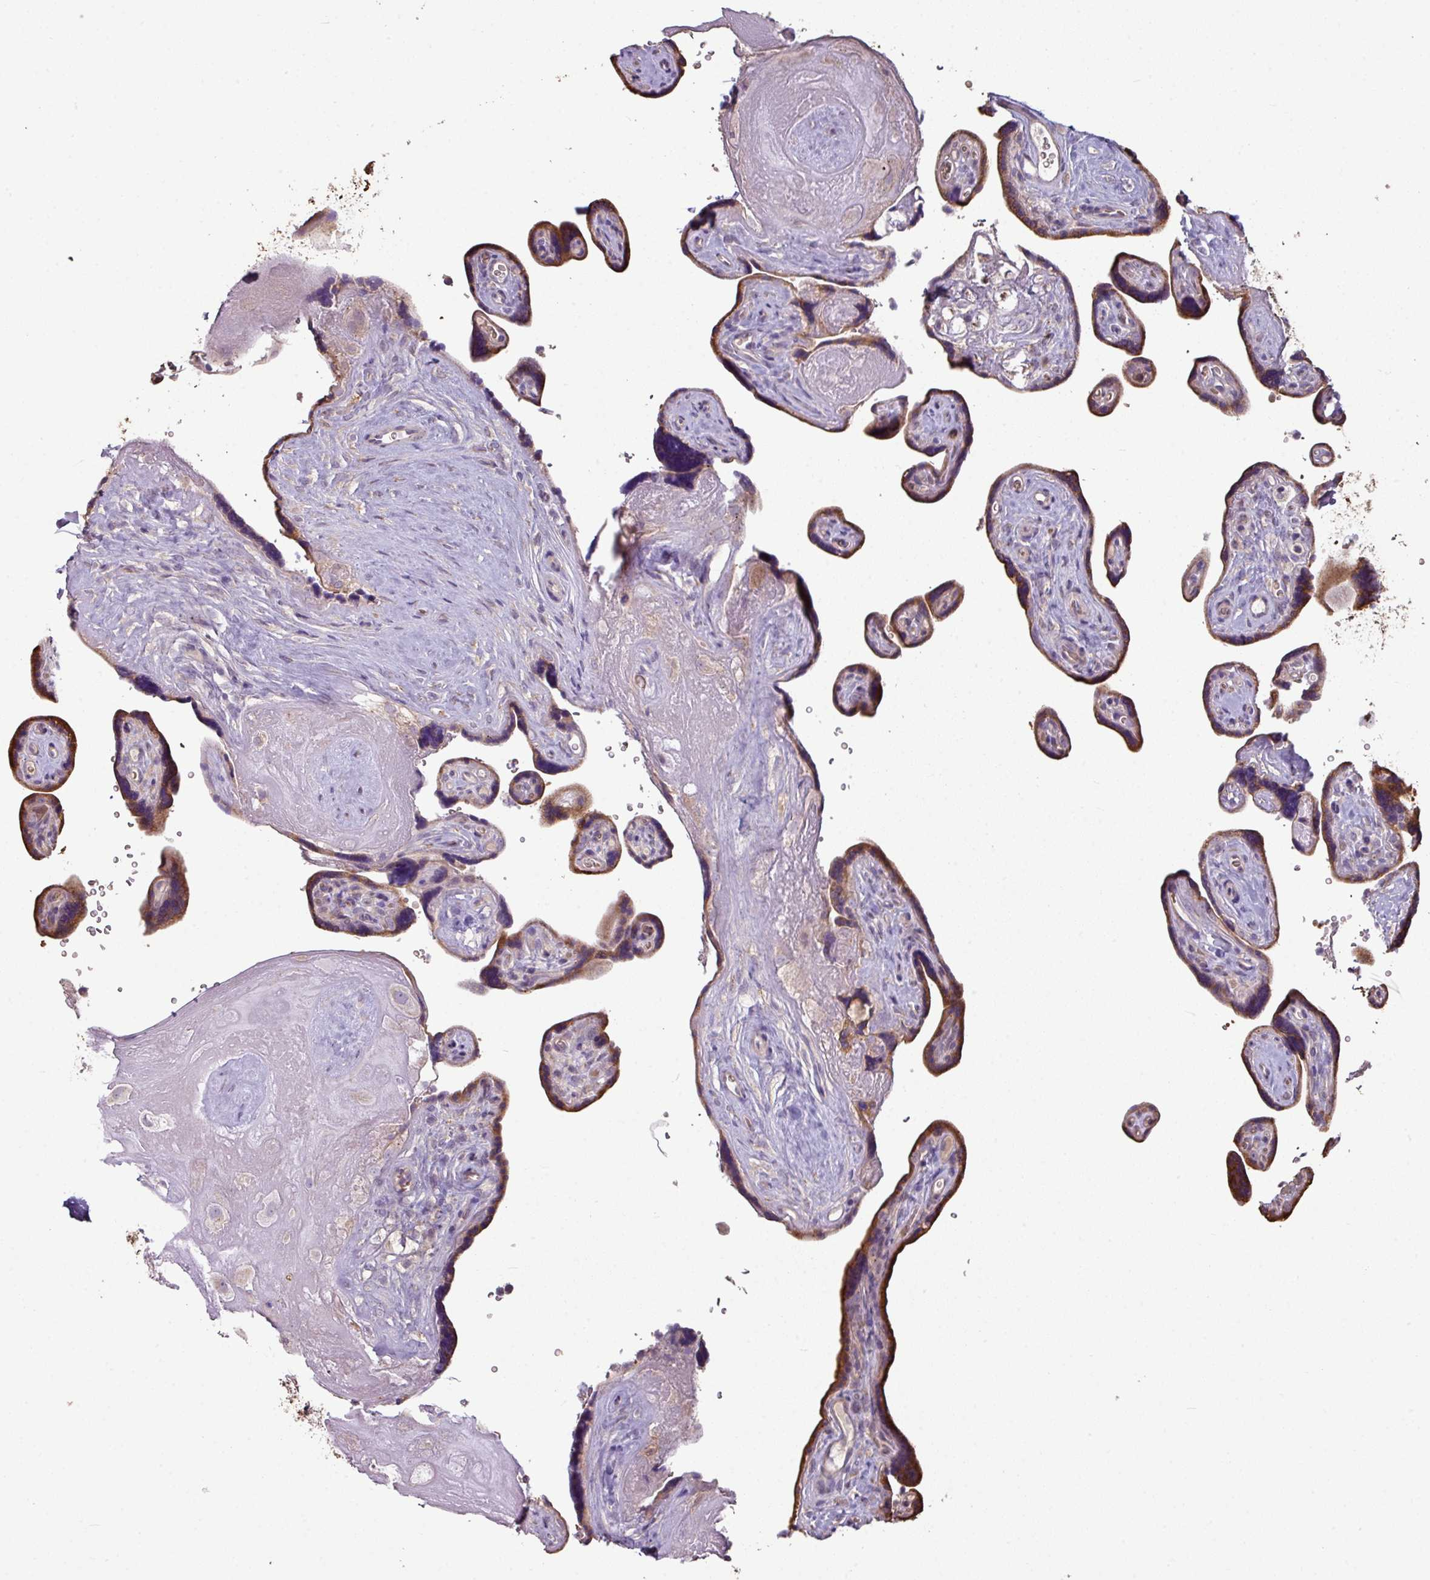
{"staining": {"intensity": "negative", "quantity": "none", "location": "none"}, "tissue": "placenta", "cell_type": "Decidual cells", "image_type": "normal", "snomed": [{"axis": "morphology", "description": "Normal tissue, NOS"}, {"axis": "topography", "description": "Placenta"}], "caption": "This is a histopathology image of immunohistochemistry (IHC) staining of benign placenta, which shows no staining in decidual cells. (DAB immunohistochemistry visualized using brightfield microscopy, high magnification).", "gene": "NHSL2", "patient": {"sex": "female", "age": 39}}